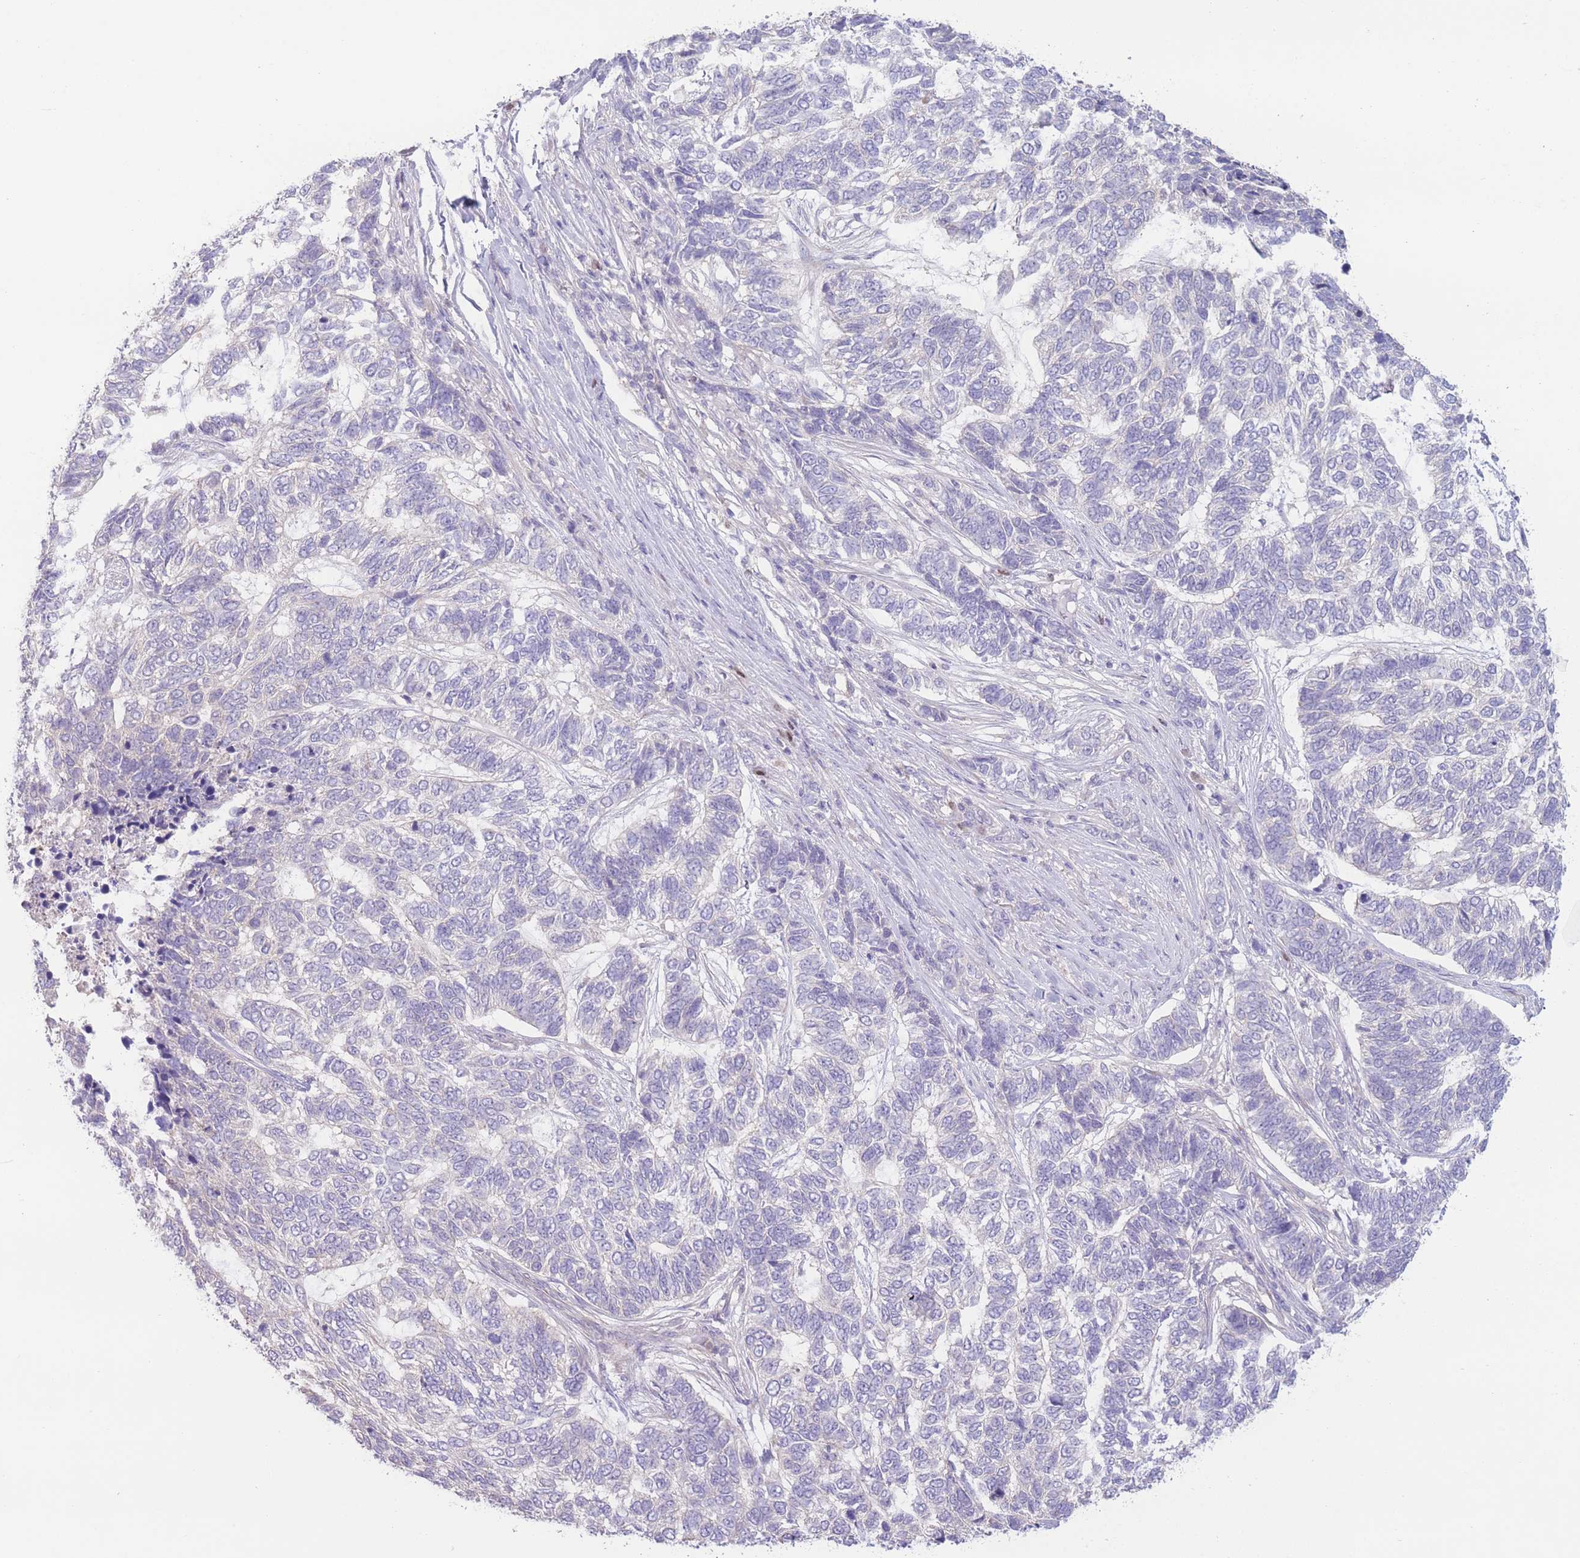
{"staining": {"intensity": "negative", "quantity": "none", "location": "none"}, "tissue": "skin cancer", "cell_type": "Tumor cells", "image_type": "cancer", "snomed": [{"axis": "morphology", "description": "Basal cell carcinoma"}, {"axis": "topography", "description": "Skin"}], "caption": "Photomicrograph shows no protein staining in tumor cells of skin basal cell carcinoma tissue.", "gene": "BHLHA15", "patient": {"sex": "female", "age": 65}}